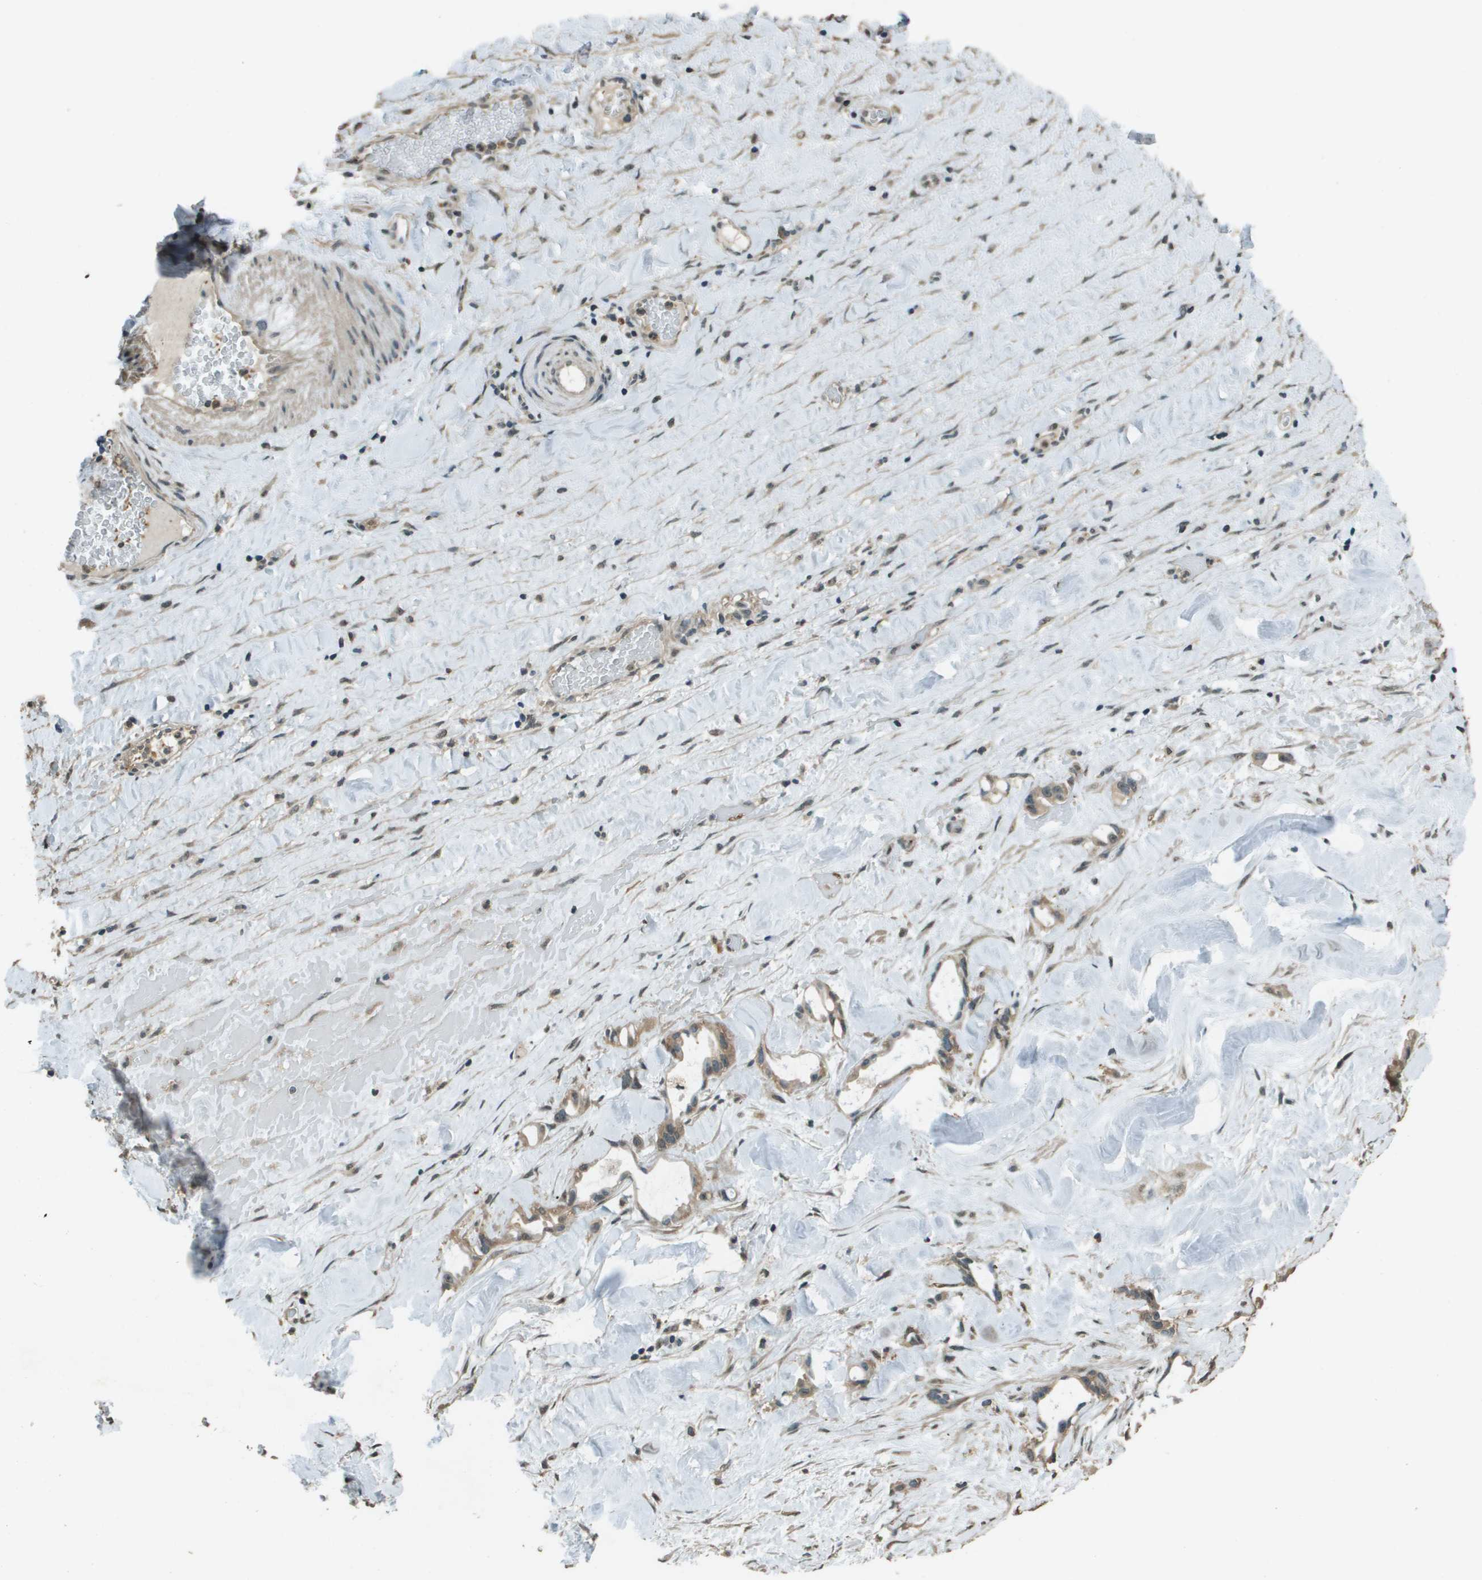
{"staining": {"intensity": "weak", "quantity": ">75%", "location": "cytoplasmic/membranous"}, "tissue": "liver cancer", "cell_type": "Tumor cells", "image_type": "cancer", "snomed": [{"axis": "morphology", "description": "Cholangiocarcinoma"}, {"axis": "topography", "description": "Liver"}], "caption": "This micrograph displays cholangiocarcinoma (liver) stained with IHC to label a protein in brown. The cytoplasmic/membranous of tumor cells show weak positivity for the protein. Nuclei are counter-stained blue.", "gene": "SDC3", "patient": {"sex": "female", "age": 65}}